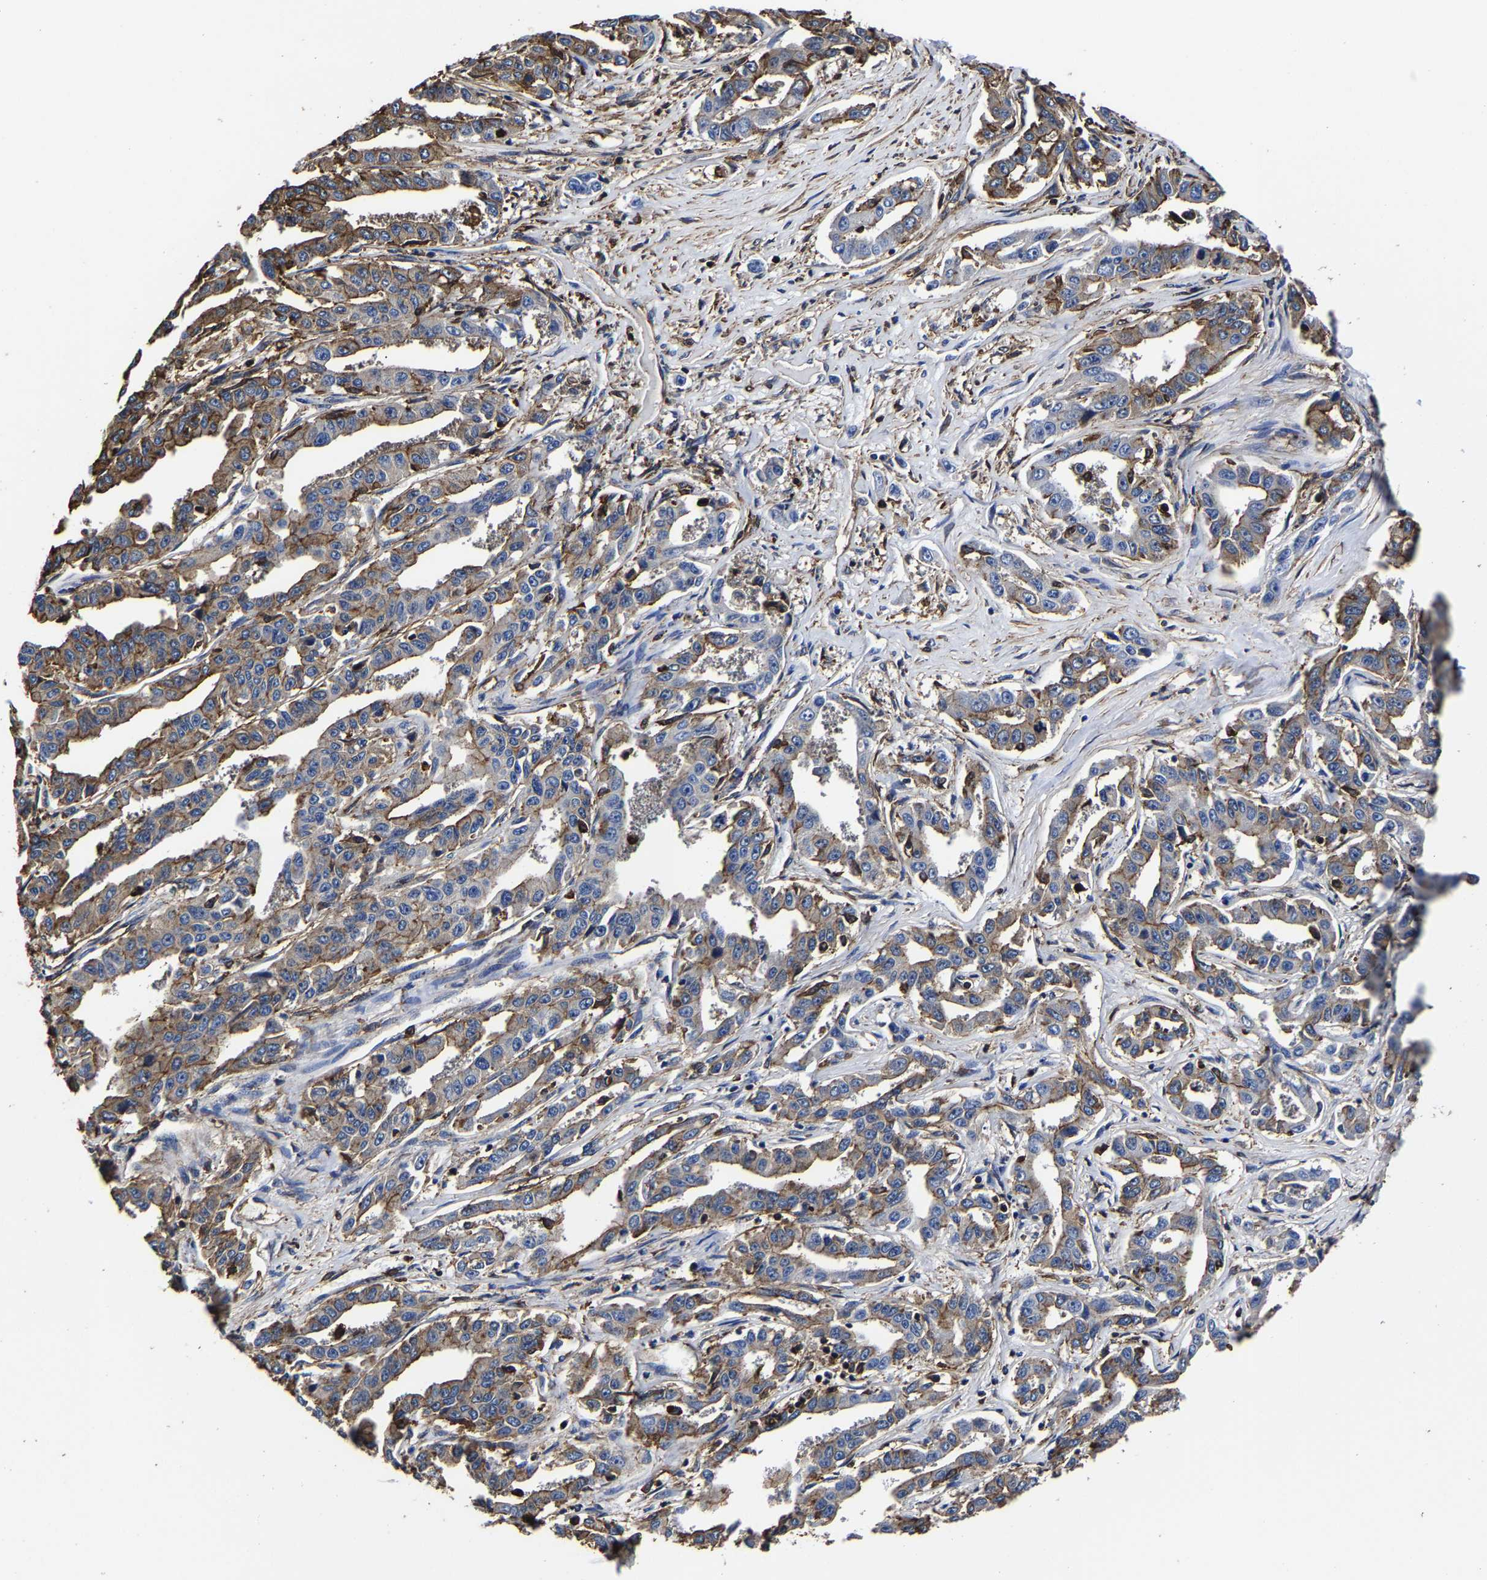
{"staining": {"intensity": "moderate", "quantity": "25%-75%", "location": "cytoplasmic/membranous"}, "tissue": "liver cancer", "cell_type": "Tumor cells", "image_type": "cancer", "snomed": [{"axis": "morphology", "description": "Cholangiocarcinoma"}, {"axis": "topography", "description": "Liver"}], "caption": "Immunohistochemical staining of cholangiocarcinoma (liver) shows medium levels of moderate cytoplasmic/membranous staining in approximately 25%-75% of tumor cells.", "gene": "SSH3", "patient": {"sex": "male", "age": 59}}